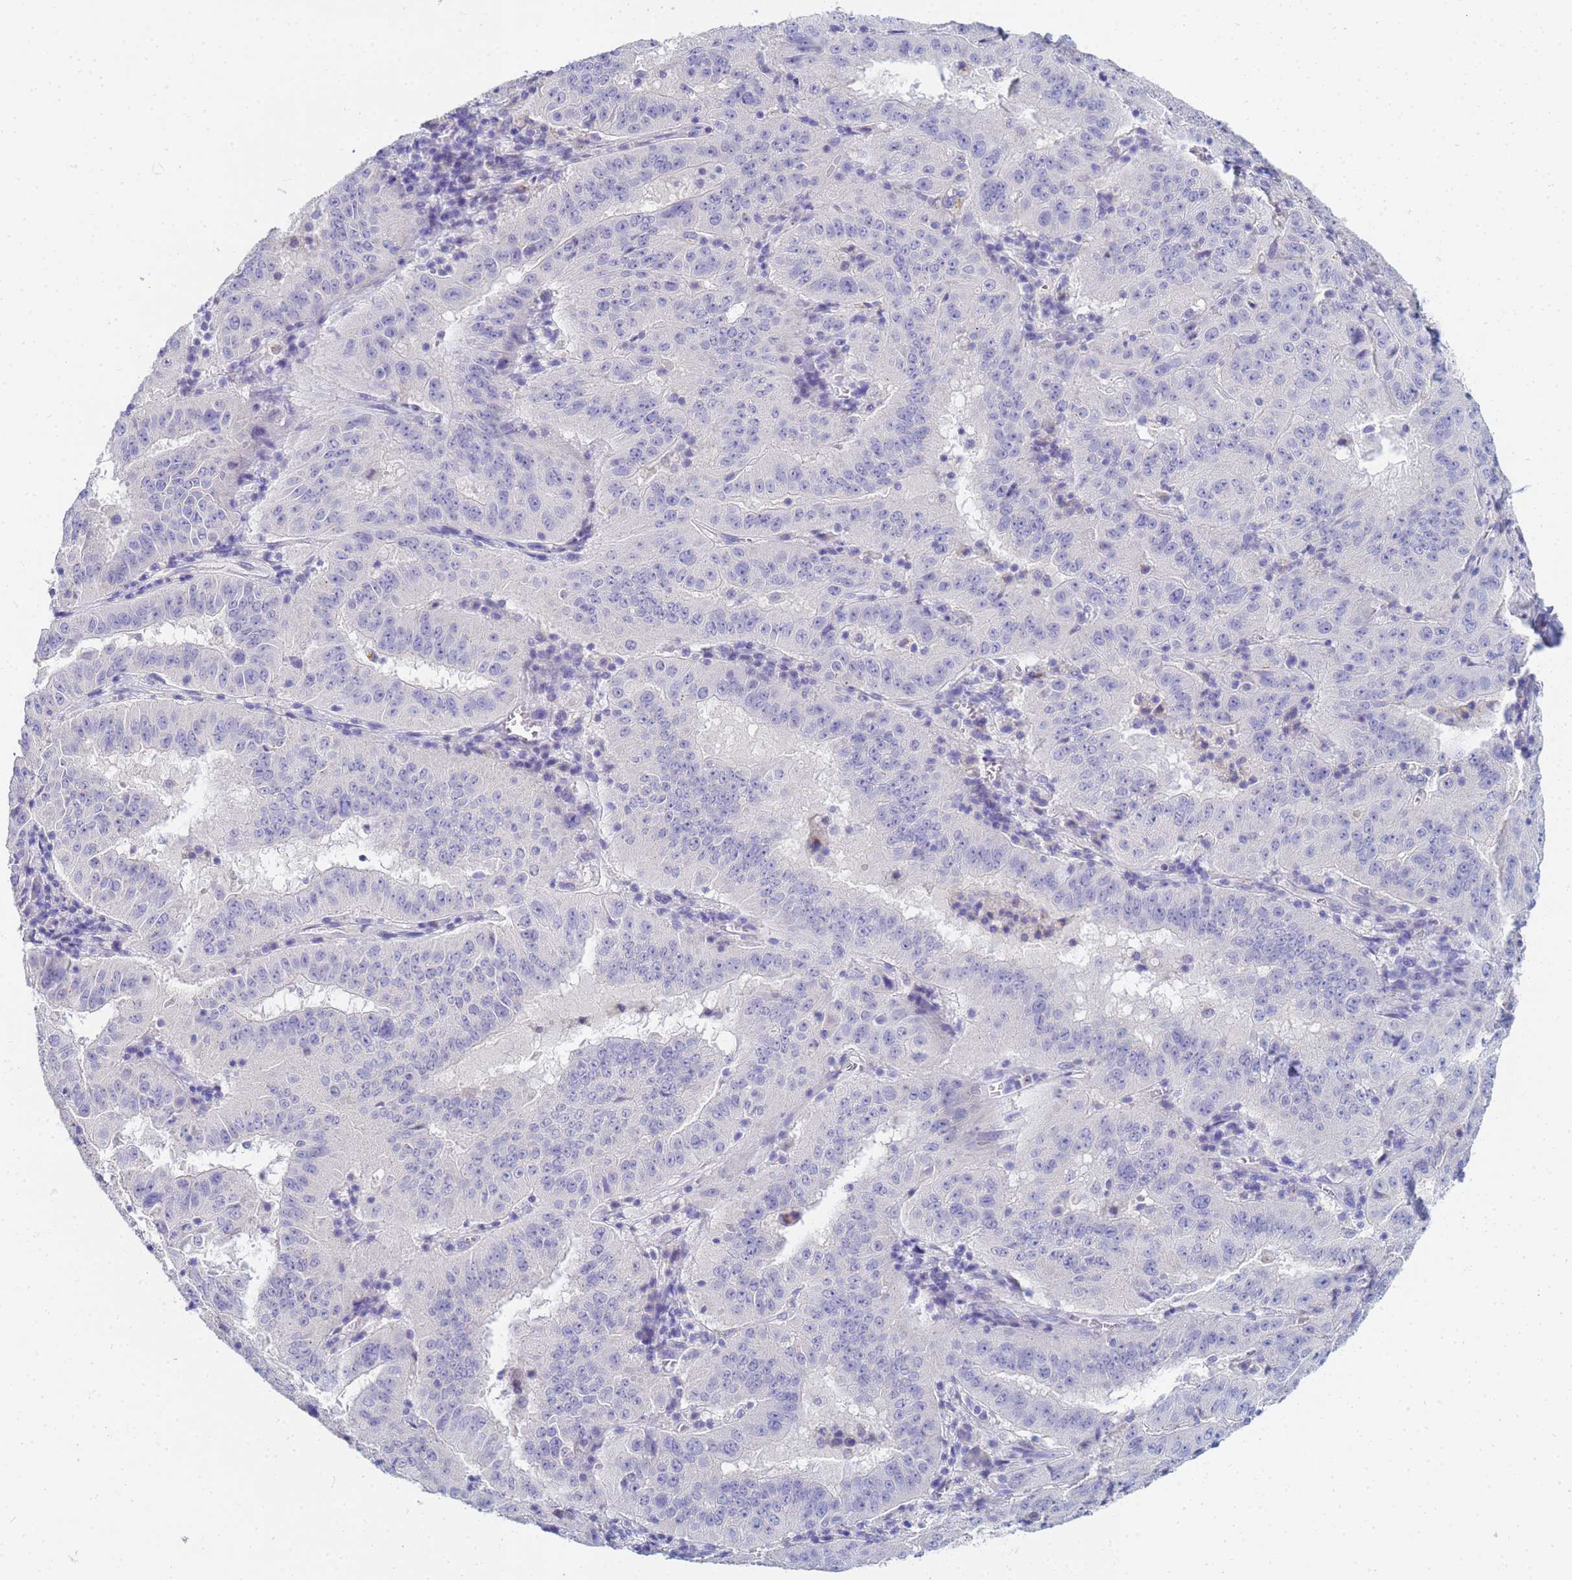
{"staining": {"intensity": "negative", "quantity": "none", "location": "none"}, "tissue": "pancreatic cancer", "cell_type": "Tumor cells", "image_type": "cancer", "snomed": [{"axis": "morphology", "description": "Adenocarcinoma, NOS"}, {"axis": "topography", "description": "Pancreas"}], "caption": "A micrograph of human pancreatic adenocarcinoma is negative for staining in tumor cells. (IHC, brightfield microscopy, high magnification).", "gene": "B3GNT8", "patient": {"sex": "male", "age": 63}}